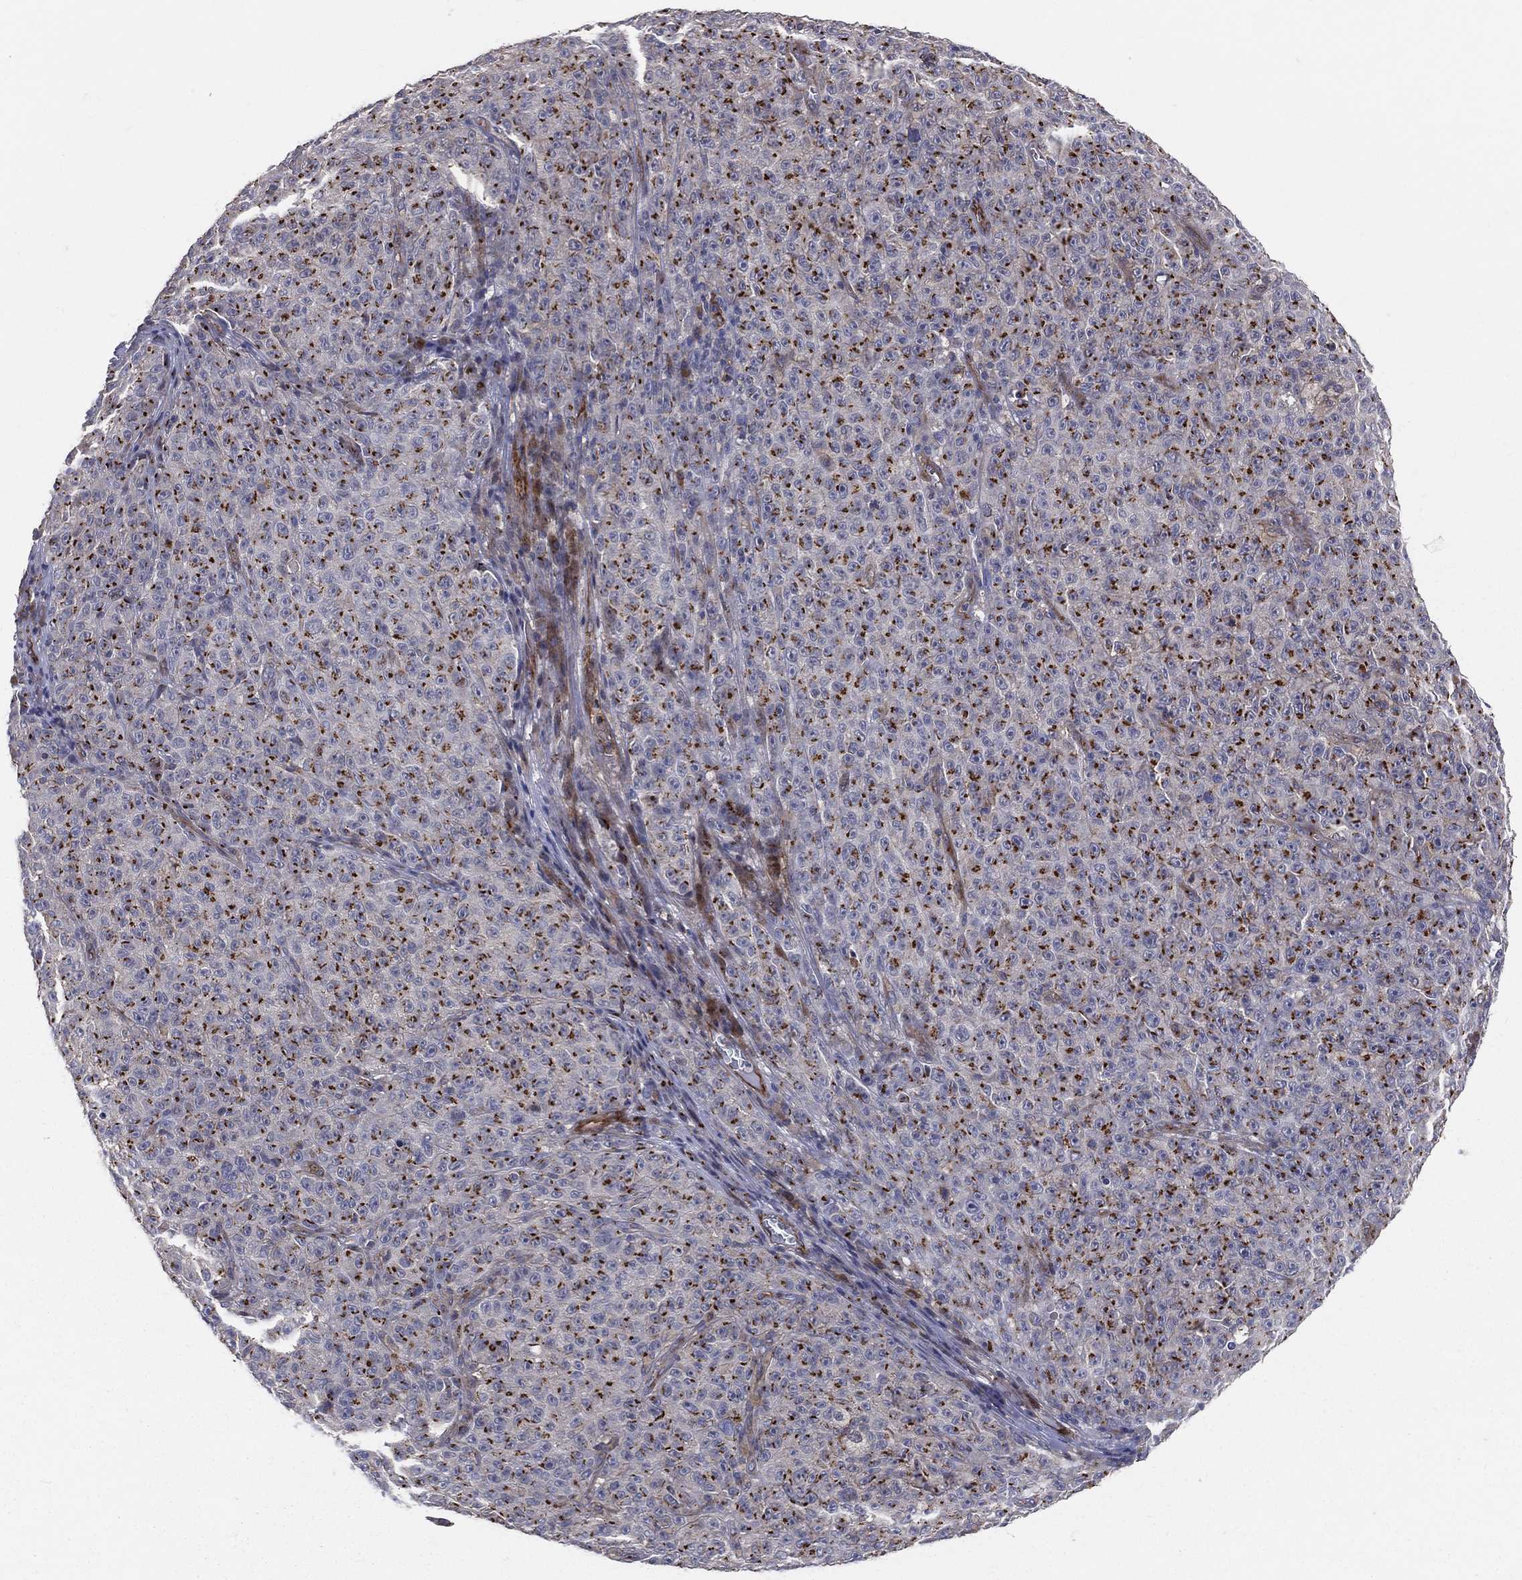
{"staining": {"intensity": "strong", "quantity": ">75%", "location": "cytoplasmic/membranous"}, "tissue": "melanoma", "cell_type": "Tumor cells", "image_type": "cancer", "snomed": [{"axis": "morphology", "description": "Malignant melanoma, NOS"}, {"axis": "topography", "description": "Skin"}], "caption": "Tumor cells display high levels of strong cytoplasmic/membranous expression in approximately >75% of cells in malignant melanoma.", "gene": "ENTPD1", "patient": {"sex": "female", "age": 82}}